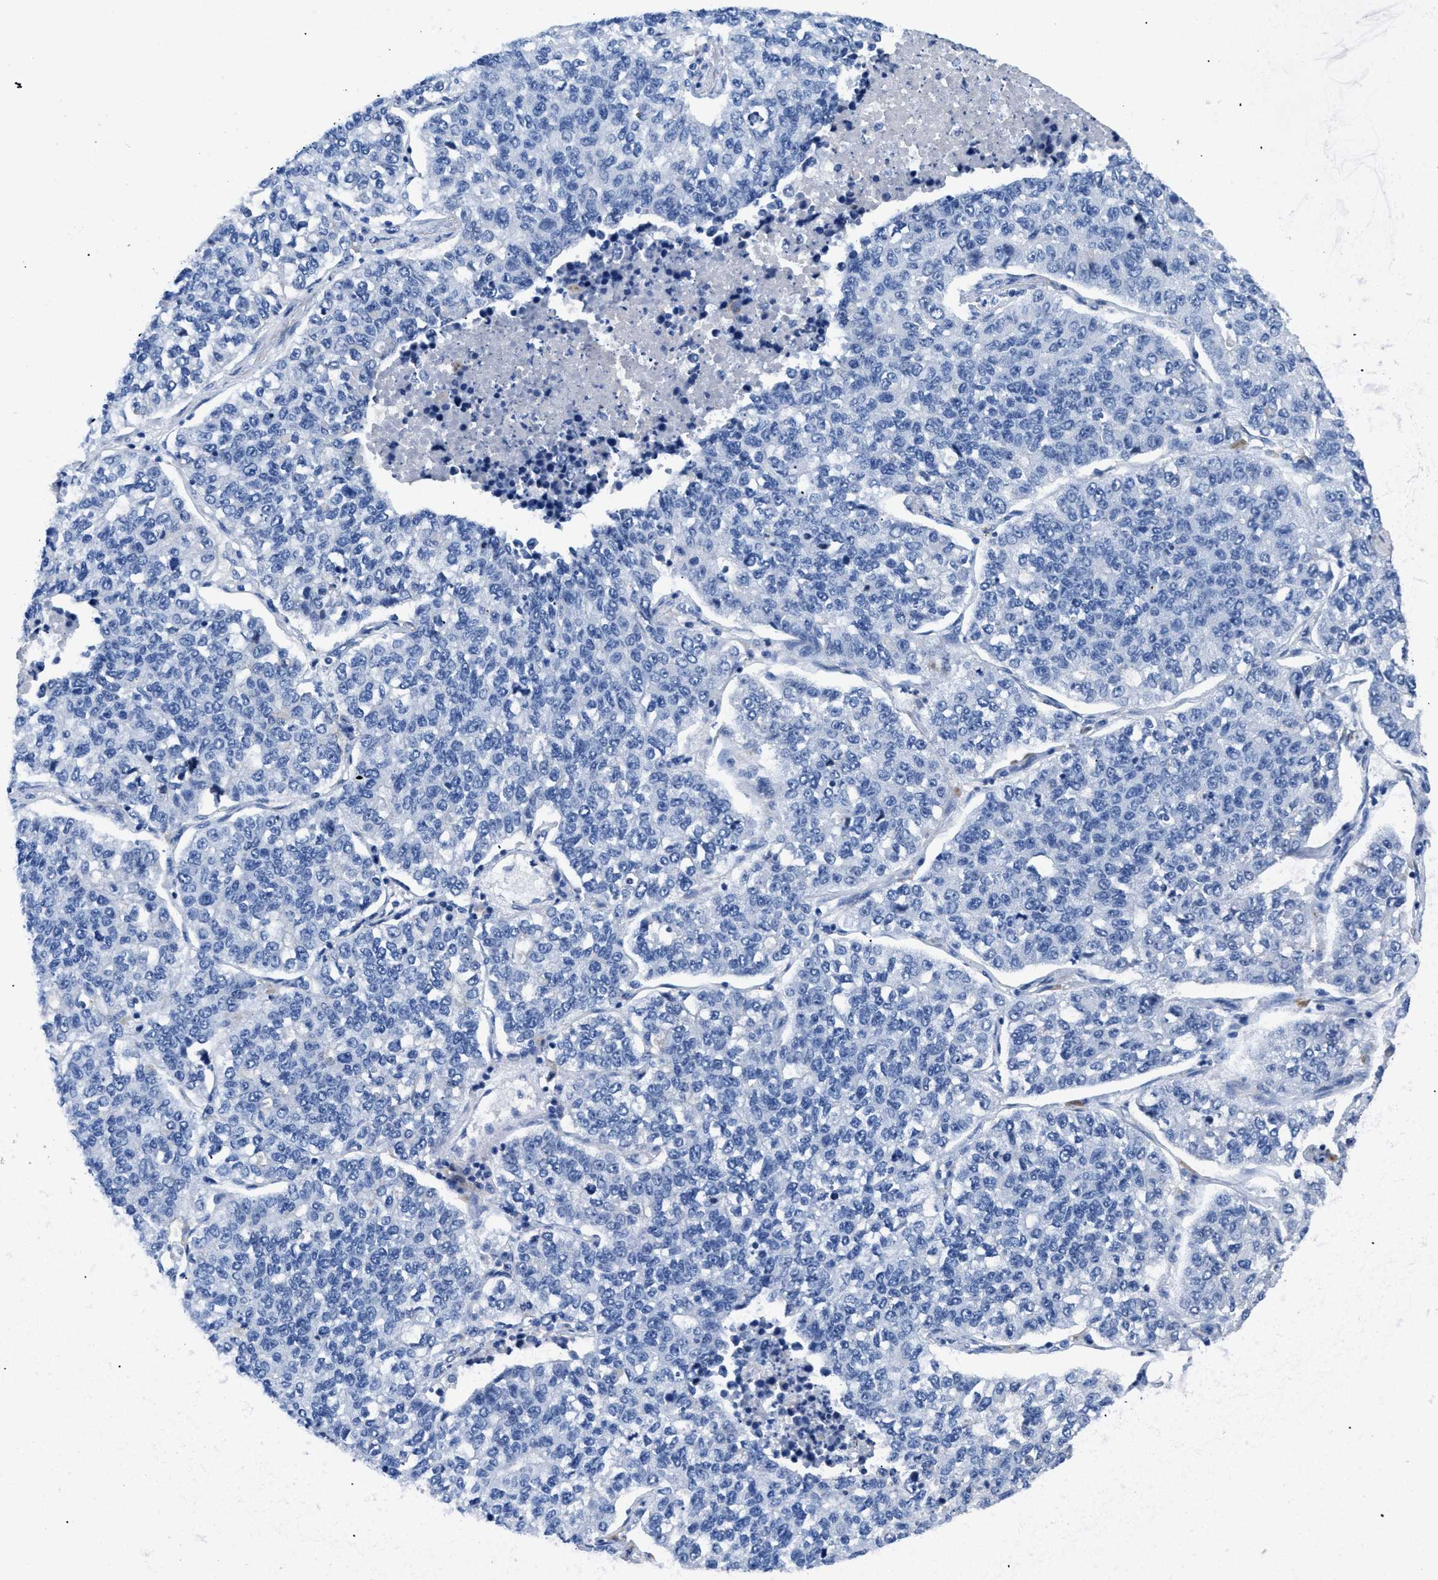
{"staining": {"intensity": "negative", "quantity": "none", "location": "none"}, "tissue": "lung cancer", "cell_type": "Tumor cells", "image_type": "cancer", "snomed": [{"axis": "morphology", "description": "Adenocarcinoma, NOS"}, {"axis": "topography", "description": "Lung"}], "caption": "Protein analysis of lung adenocarcinoma displays no significant staining in tumor cells.", "gene": "TMEM68", "patient": {"sex": "male", "age": 49}}